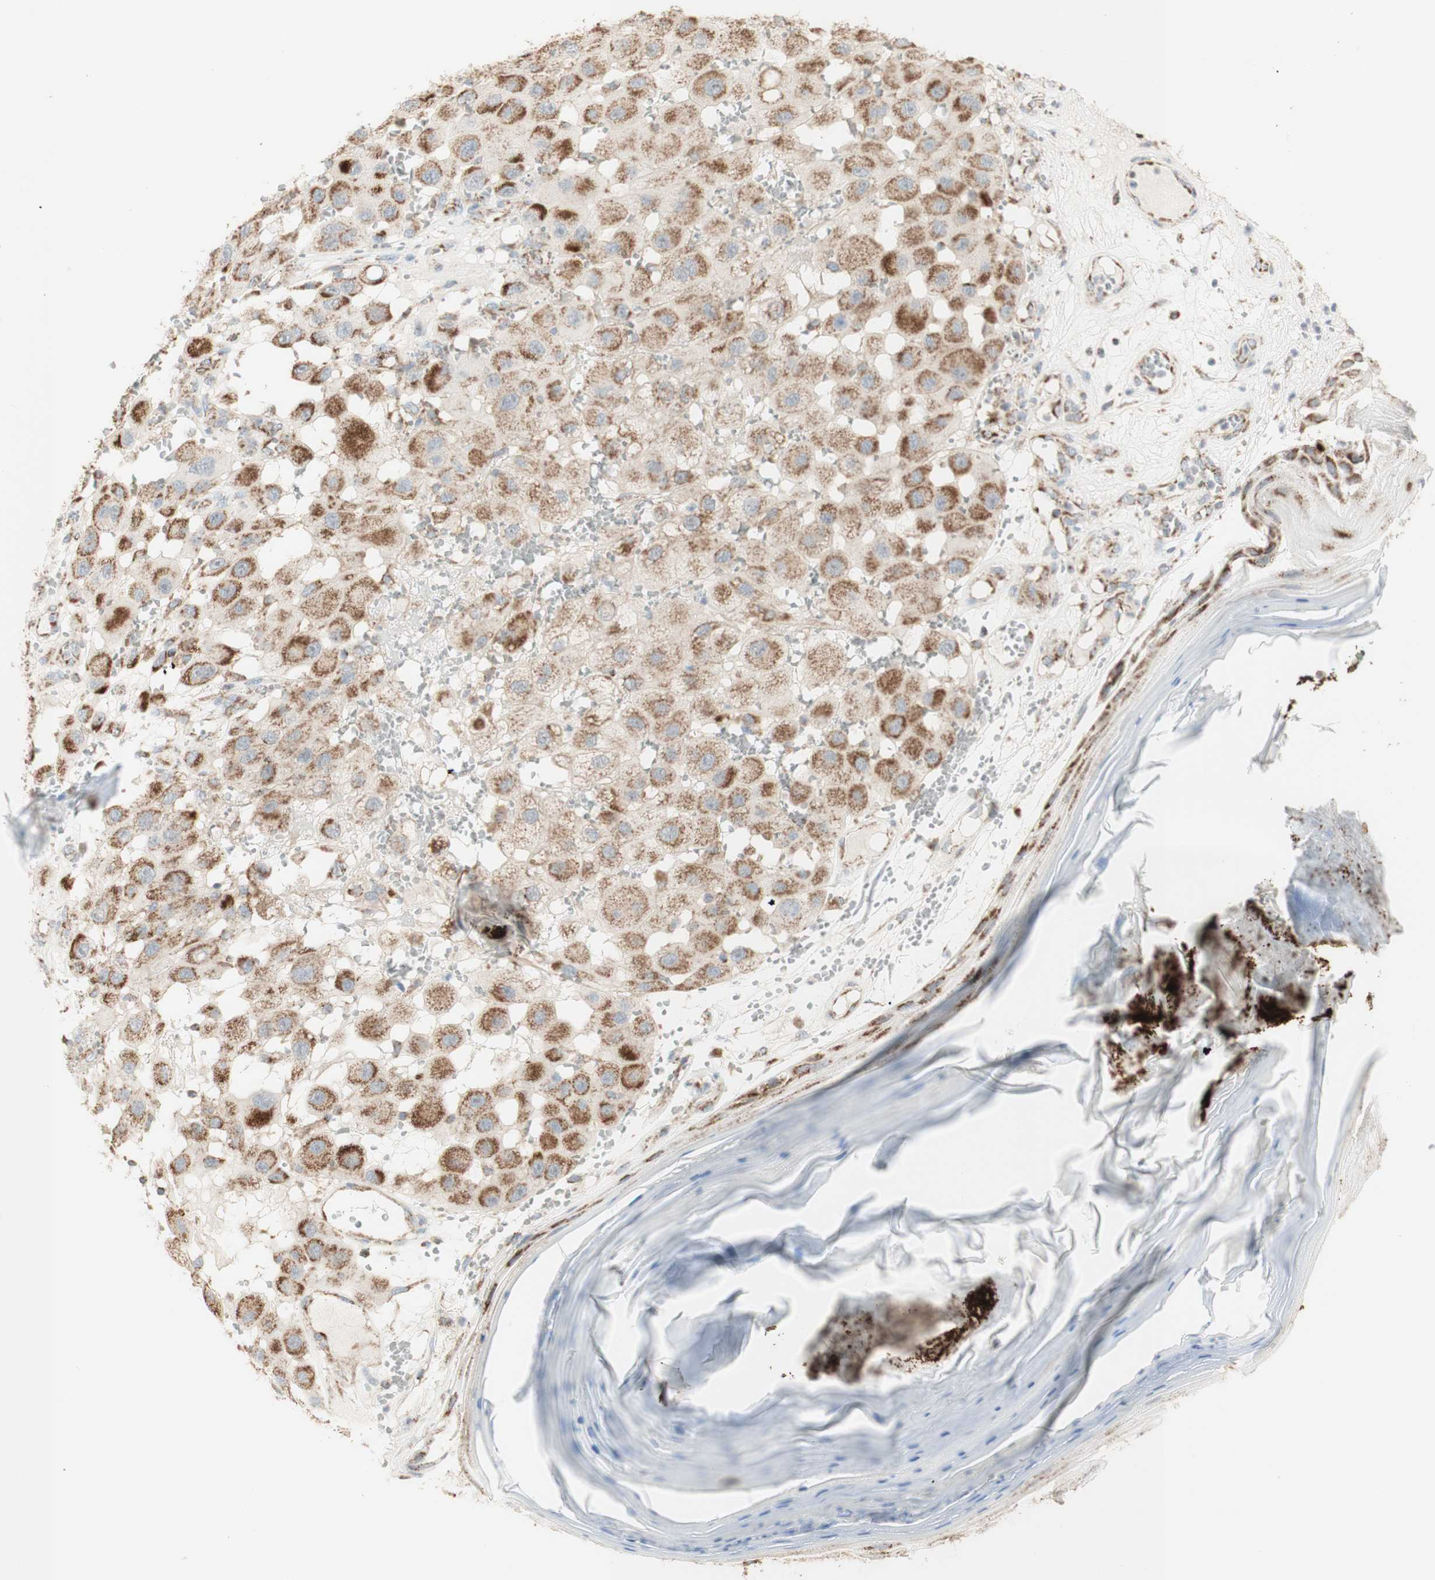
{"staining": {"intensity": "moderate", "quantity": ">75%", "location": "cytoplasmic/membranous"}, "tissue": "melanoma", "cell_type": "Tumor cells", "image_type": "cancer", "snomed": [{"axis": "morphology", "description": "Malignant melanoma, NOS"}, {"axis": "topography", "description": "Skin"}], "caption": "IHC (DAB) staining of human malignant melanoma exhibits moderate cytoplasmic/membranous protein staining in about >75% of tumor cells.", "gene": "LETM1", "patient": {"sex": "female", "age": 81}}